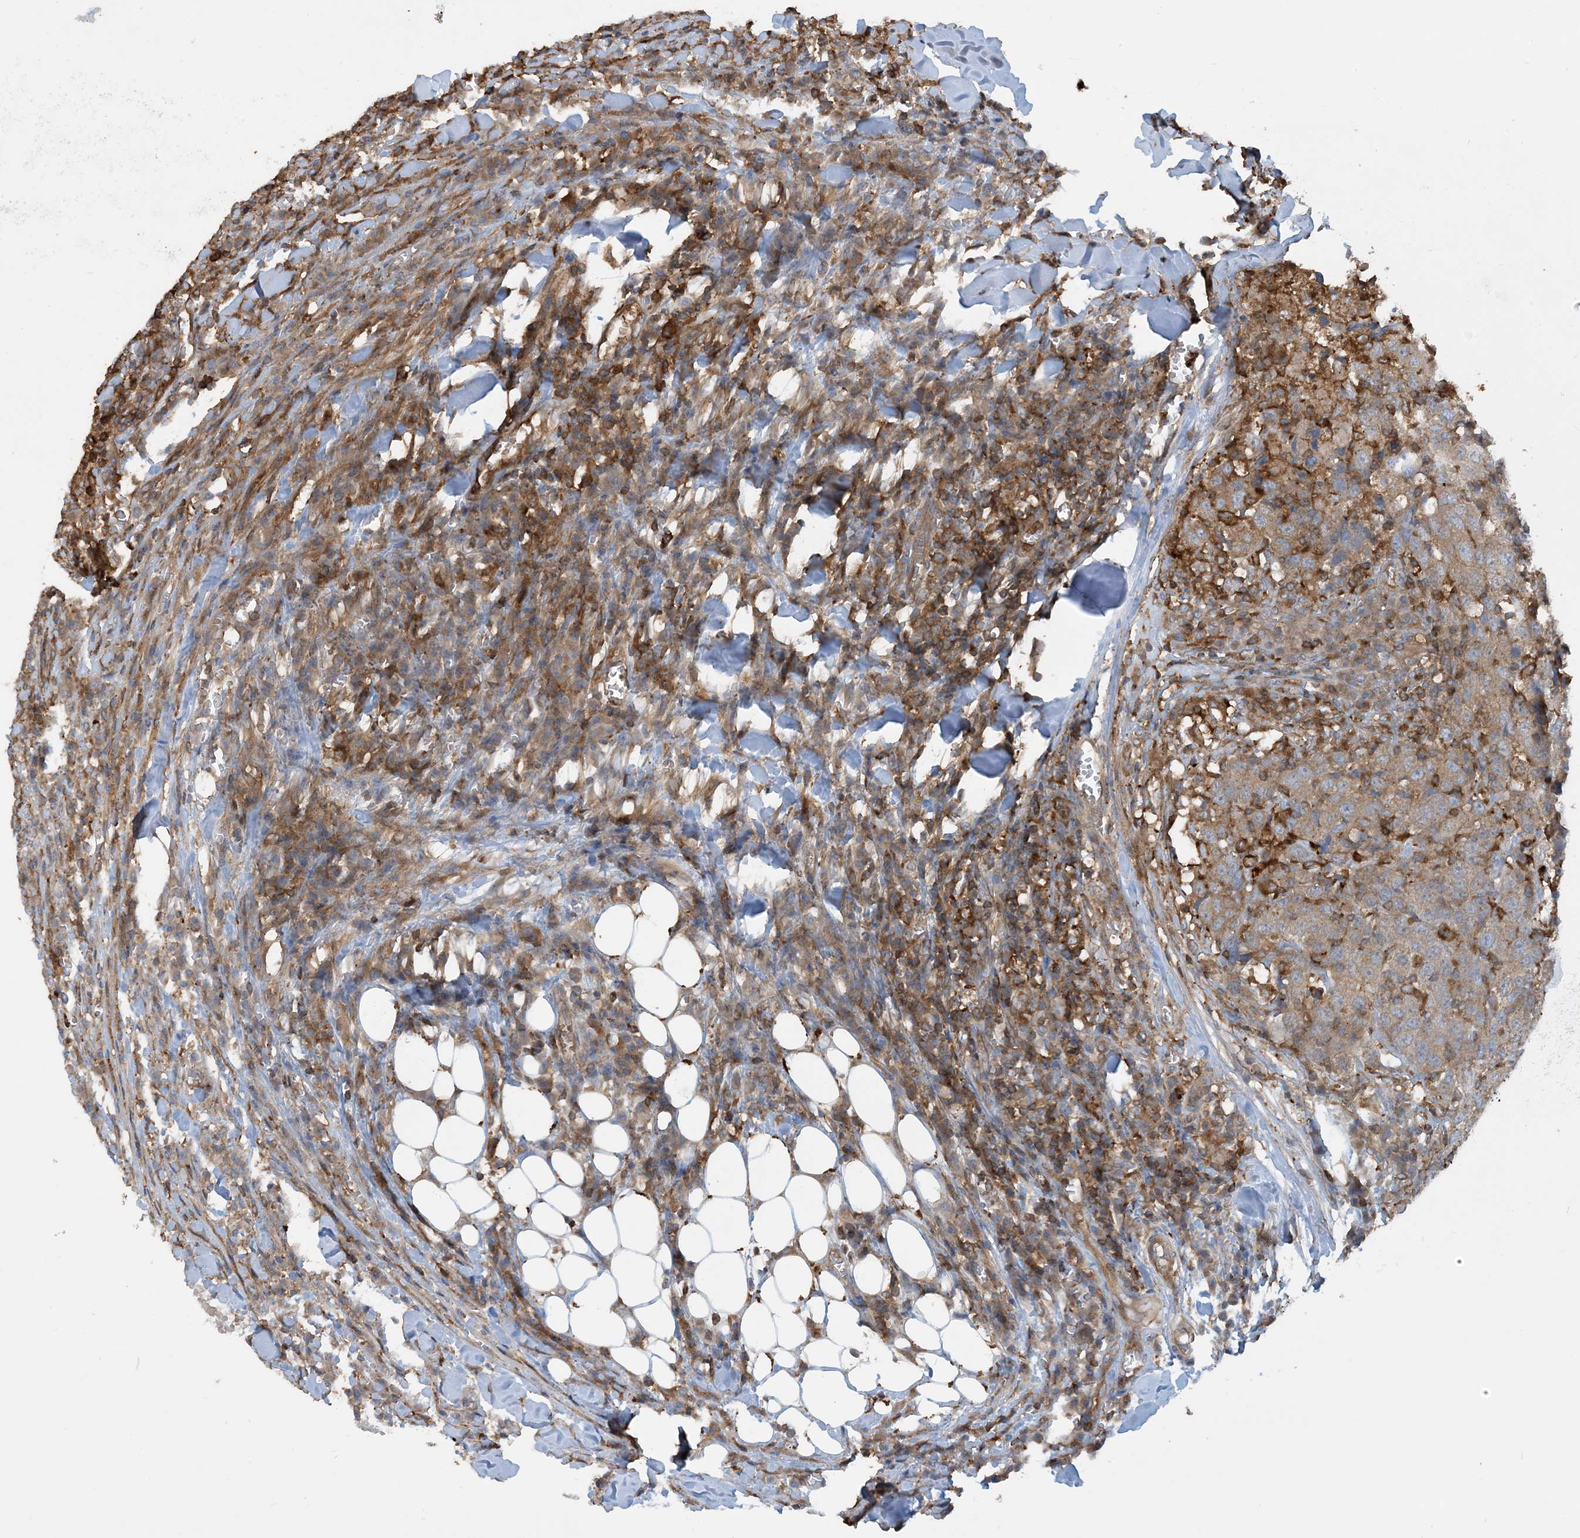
{"staining": {"intensity": "weak", "quantity": ">75%", "location": "cytoplasmic/membranous"}, "tissue": "head and neck cancer", "cell_type": "Tumor cells", "image_type": "cancer", "snomed": [{"axis": "morphology", "description": "Squamous cell carcinoma, NOS"}, {"axis": "topography", "description": "Head-Neck"}], "caption": "Tumor cells demonstrate low levels of weak cytoplasmic/membranous positivity in approximately >75% of cells in human squamous cell carcinoma (head and neck).", "gene": "SFMBT2", "patient": {"sex": "male", "age": 66}}